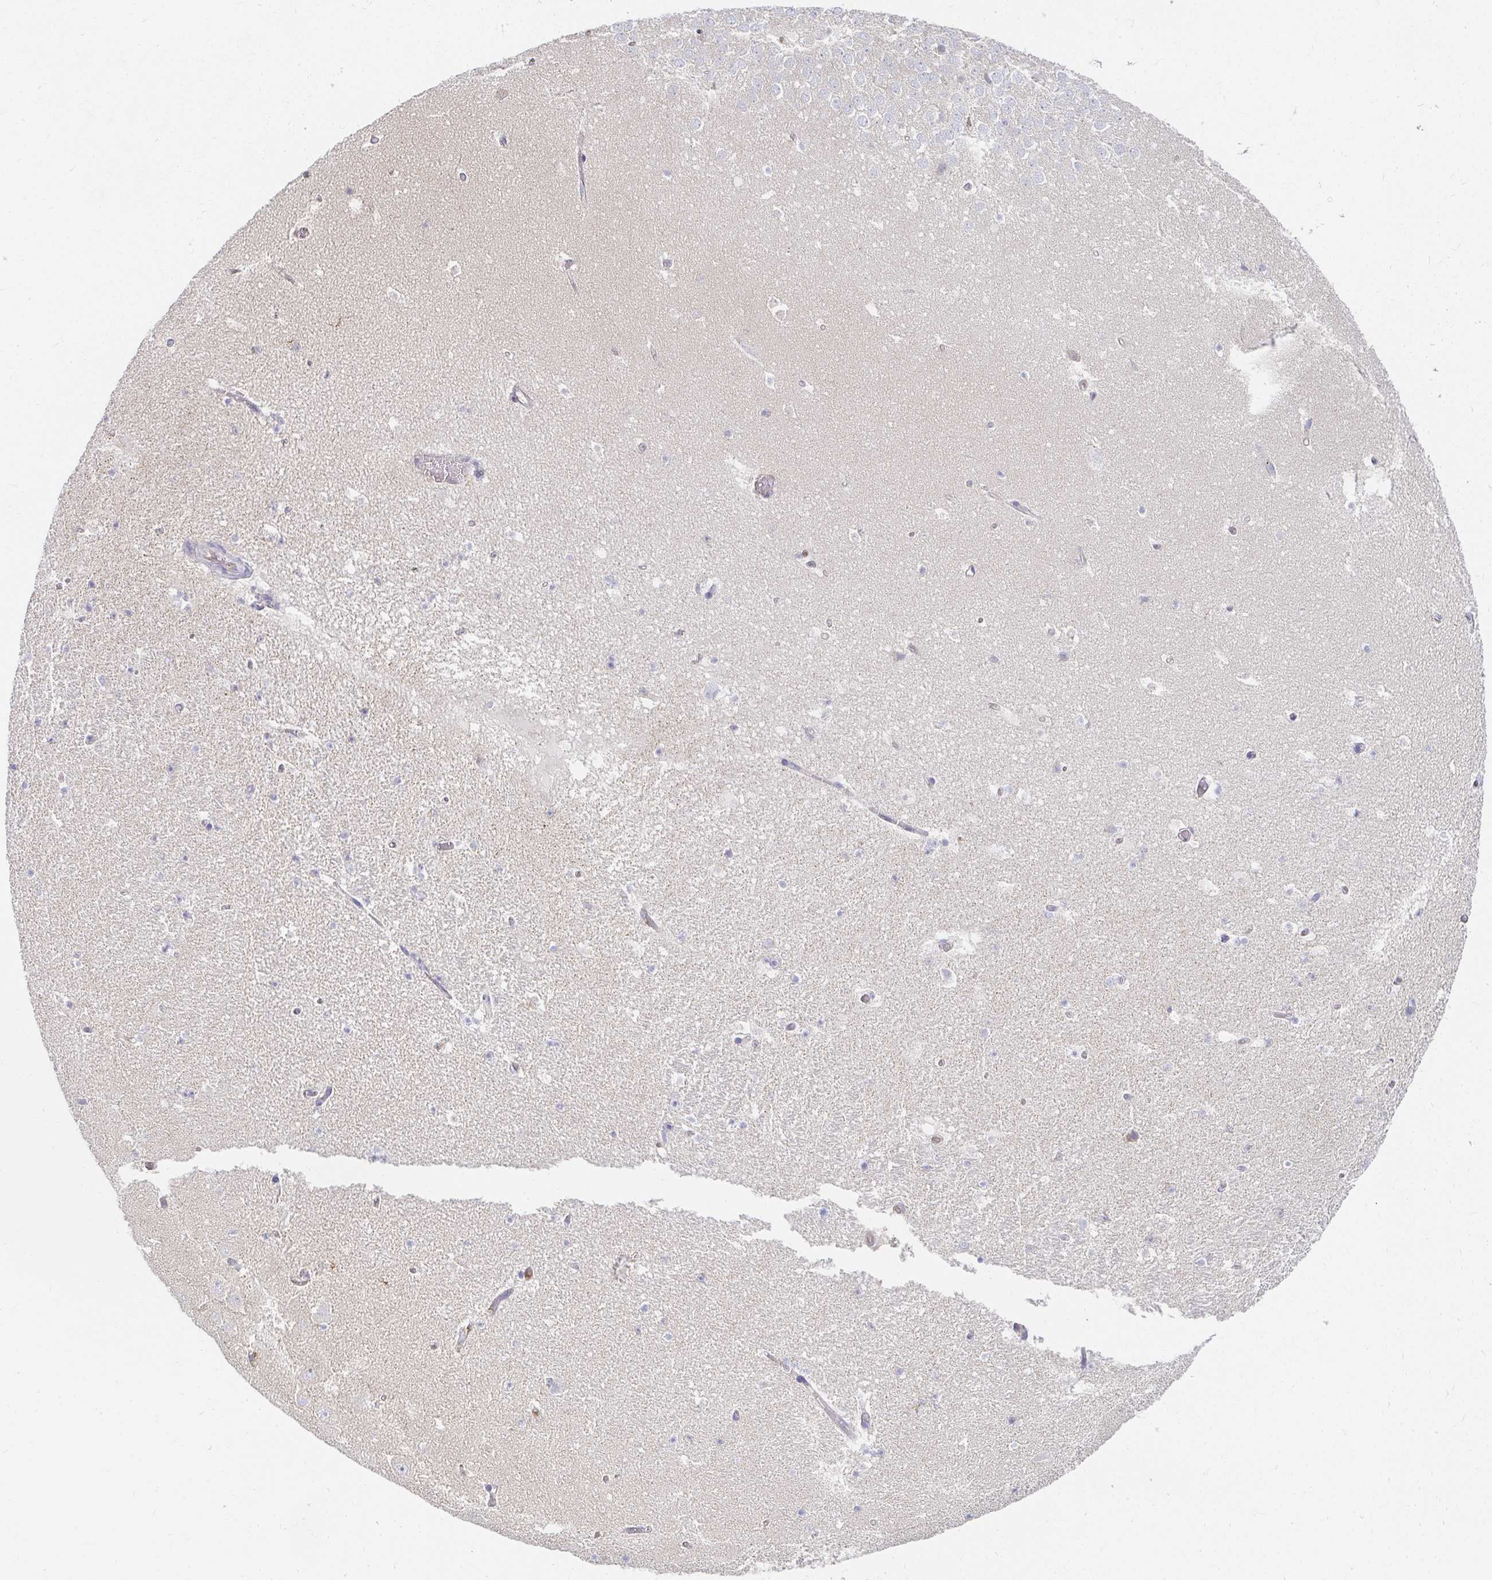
{"staining": {"intensity": "weak", "quantity": "<25%", "location": "cytoplasmic/membranous"}, "tissue": "hippocampus", "cell_type": "Glial cells", "image_type": "normal", "snomed": [{"axis": "morphology", "description": "Normal tissue, NOS"}, {"axis": "topography", "description": "Hippocampus"}], "caption": "Immunohistochemical staining of benign human hippocampus displays no significant positivity in glial cells. Brightfield microscopy of immunohistochemistry (IHC) stained with DAB (3,3'-diaminobenzidine) (brown) and hematoxylin (blue), captured at high magnification.", "gene": "TSPAN19", "patient": {"sex": "female", "age": 42}}